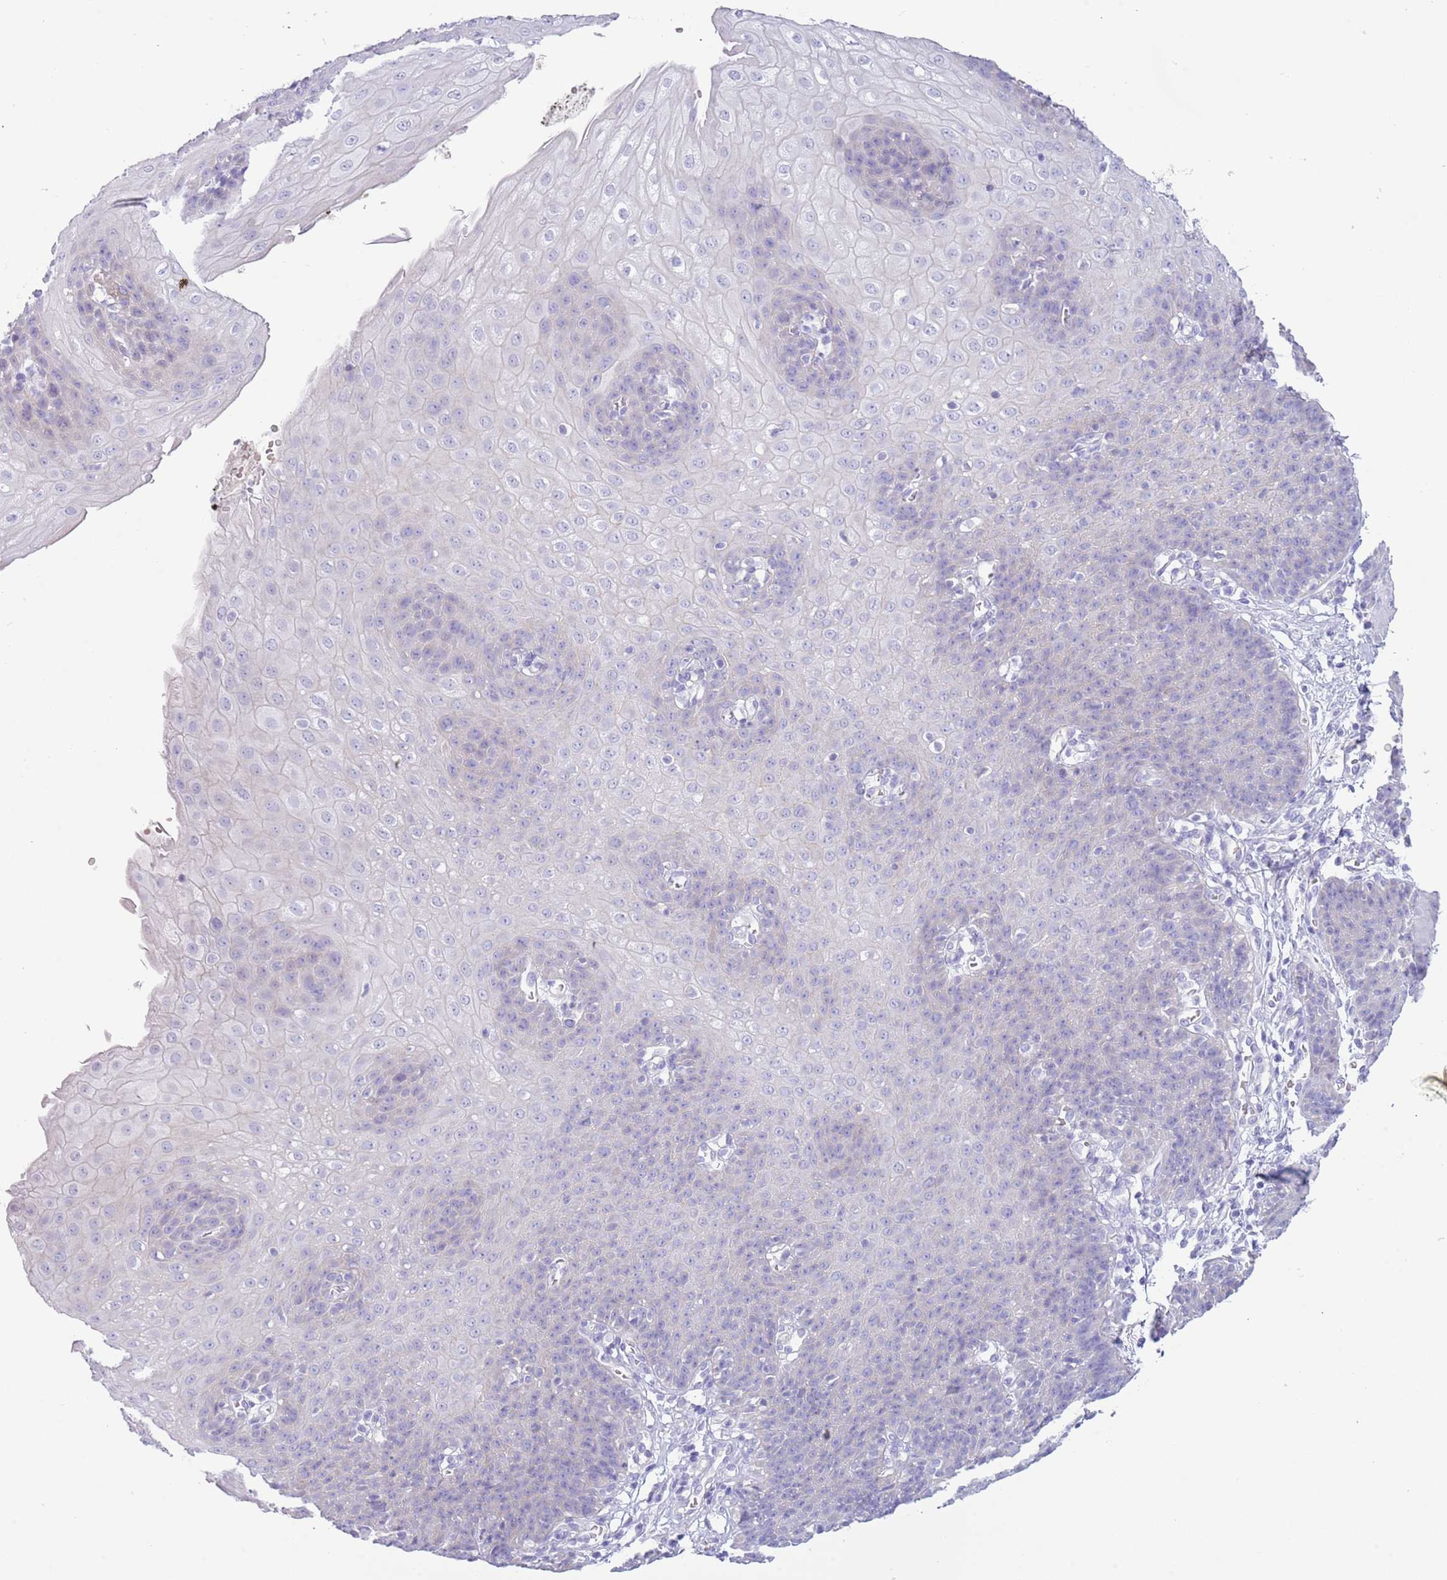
{"staining": {"intensity": "negative", "quantity": "none", "location": "none"}, "tissue": "esophagus", "cell_type": "Squamous epithelial cells", "image_type": "normal", "snomed": [{"axis": "morphology", "description": "Normal tissue, NOS"}, {"axis": "topography", "description": "Esophagus"}], "caption": "This is an immunohistochemistry histopathology image of unremarkable esophagus. There is no positivity in squamous epithelial cells.", "gene": "ACR", "patient": {"sex": "male", "age": 71}}